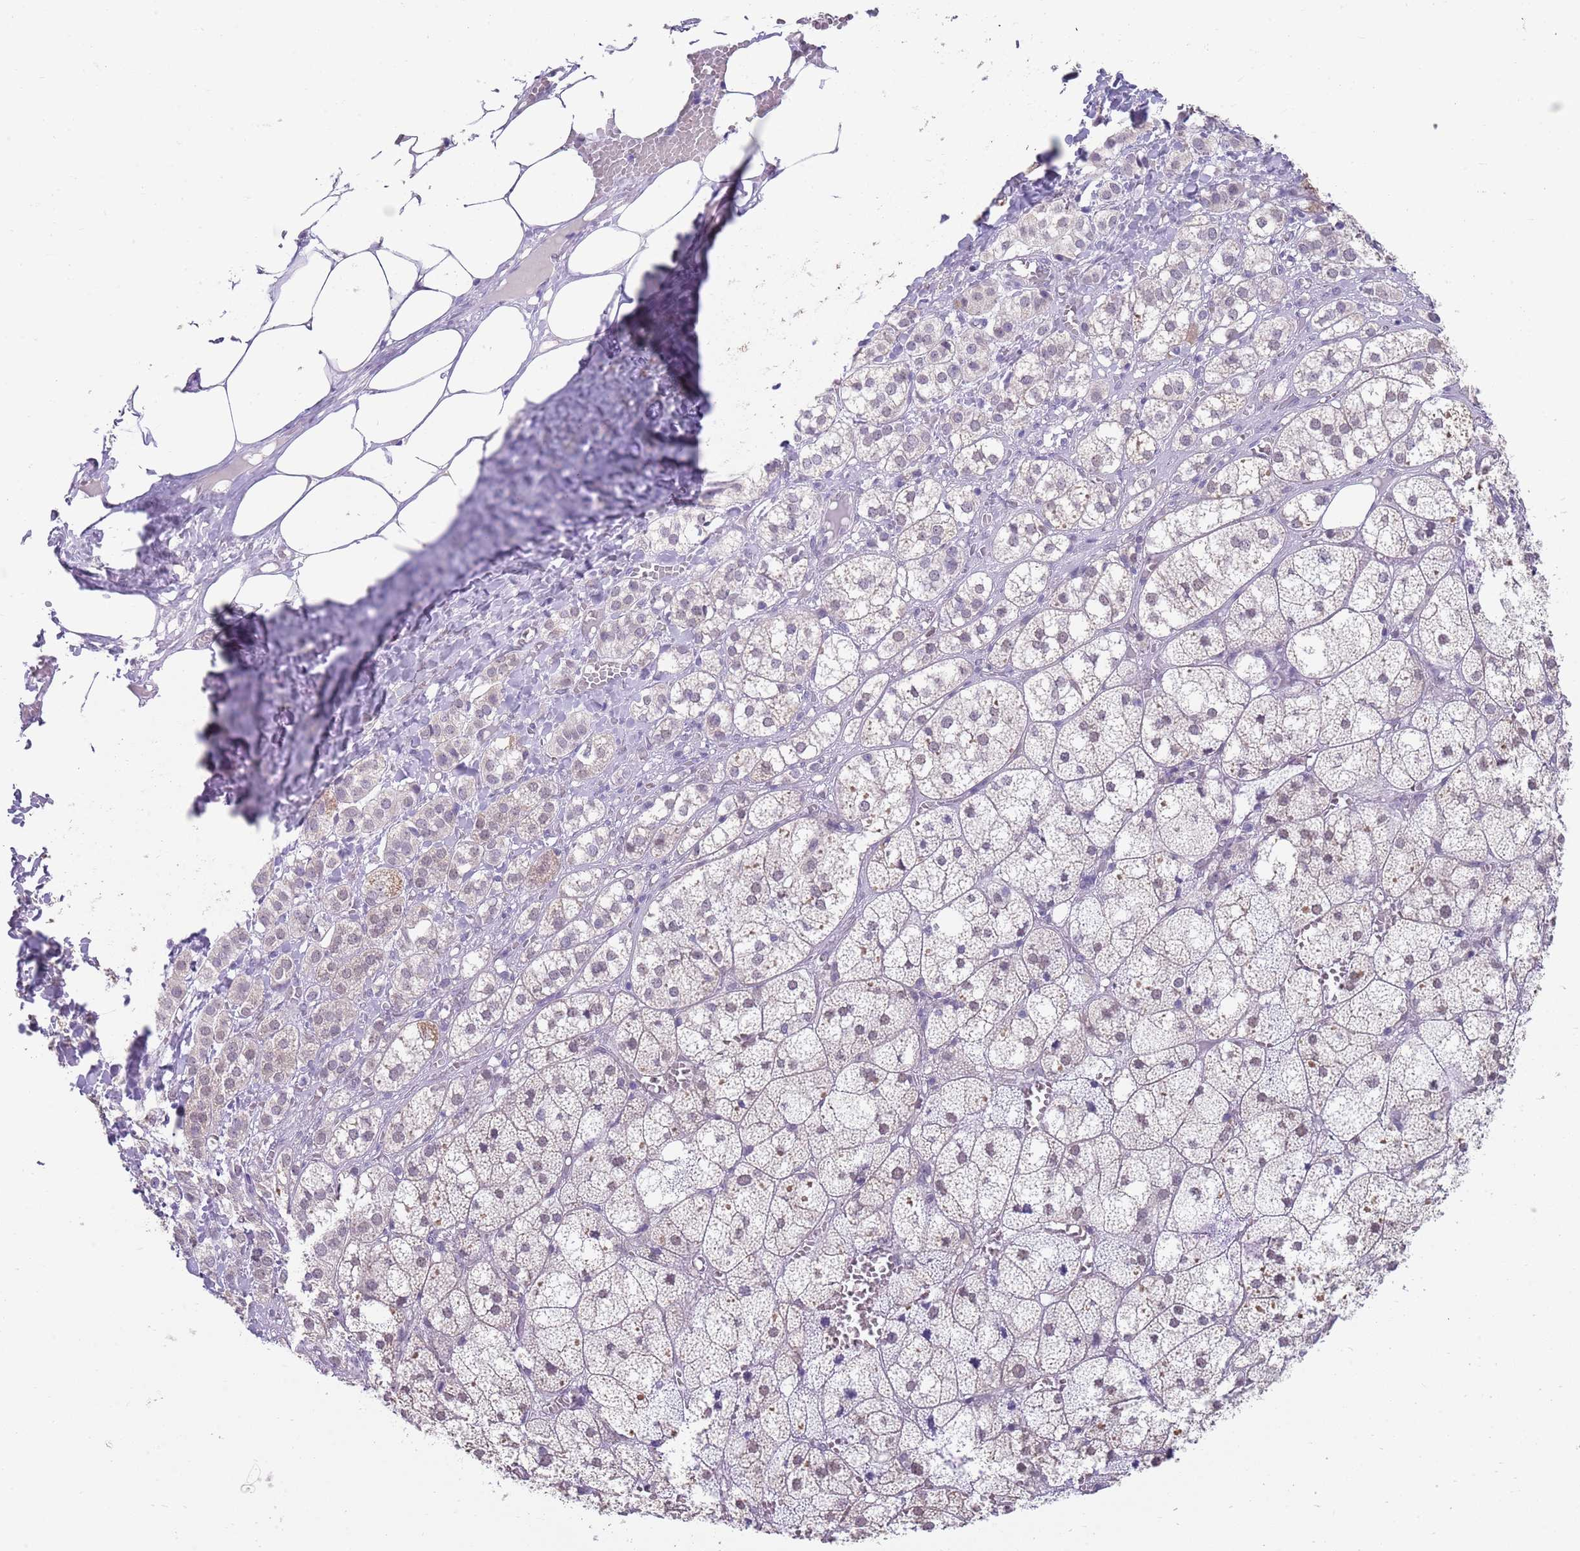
{"staining": {"intensity": "negative", "quantity": "none", "location": "none"}, "tissue": "adrenal gland", "cell_type": "Glandular cells", "image_type": "normal", "snomed": [{"axis": "morphology", "description": "Normal tissue, NOS"}, {"axis": "topography", "description": "Adrenal gland"}], "caption": "Human adrenal gland stained for a protein using immunohistochemistry (IHC) shows no positivity in glandular cells.", "gene": "SEPHS2", "patient": {"sex": "female", "age": 61}}